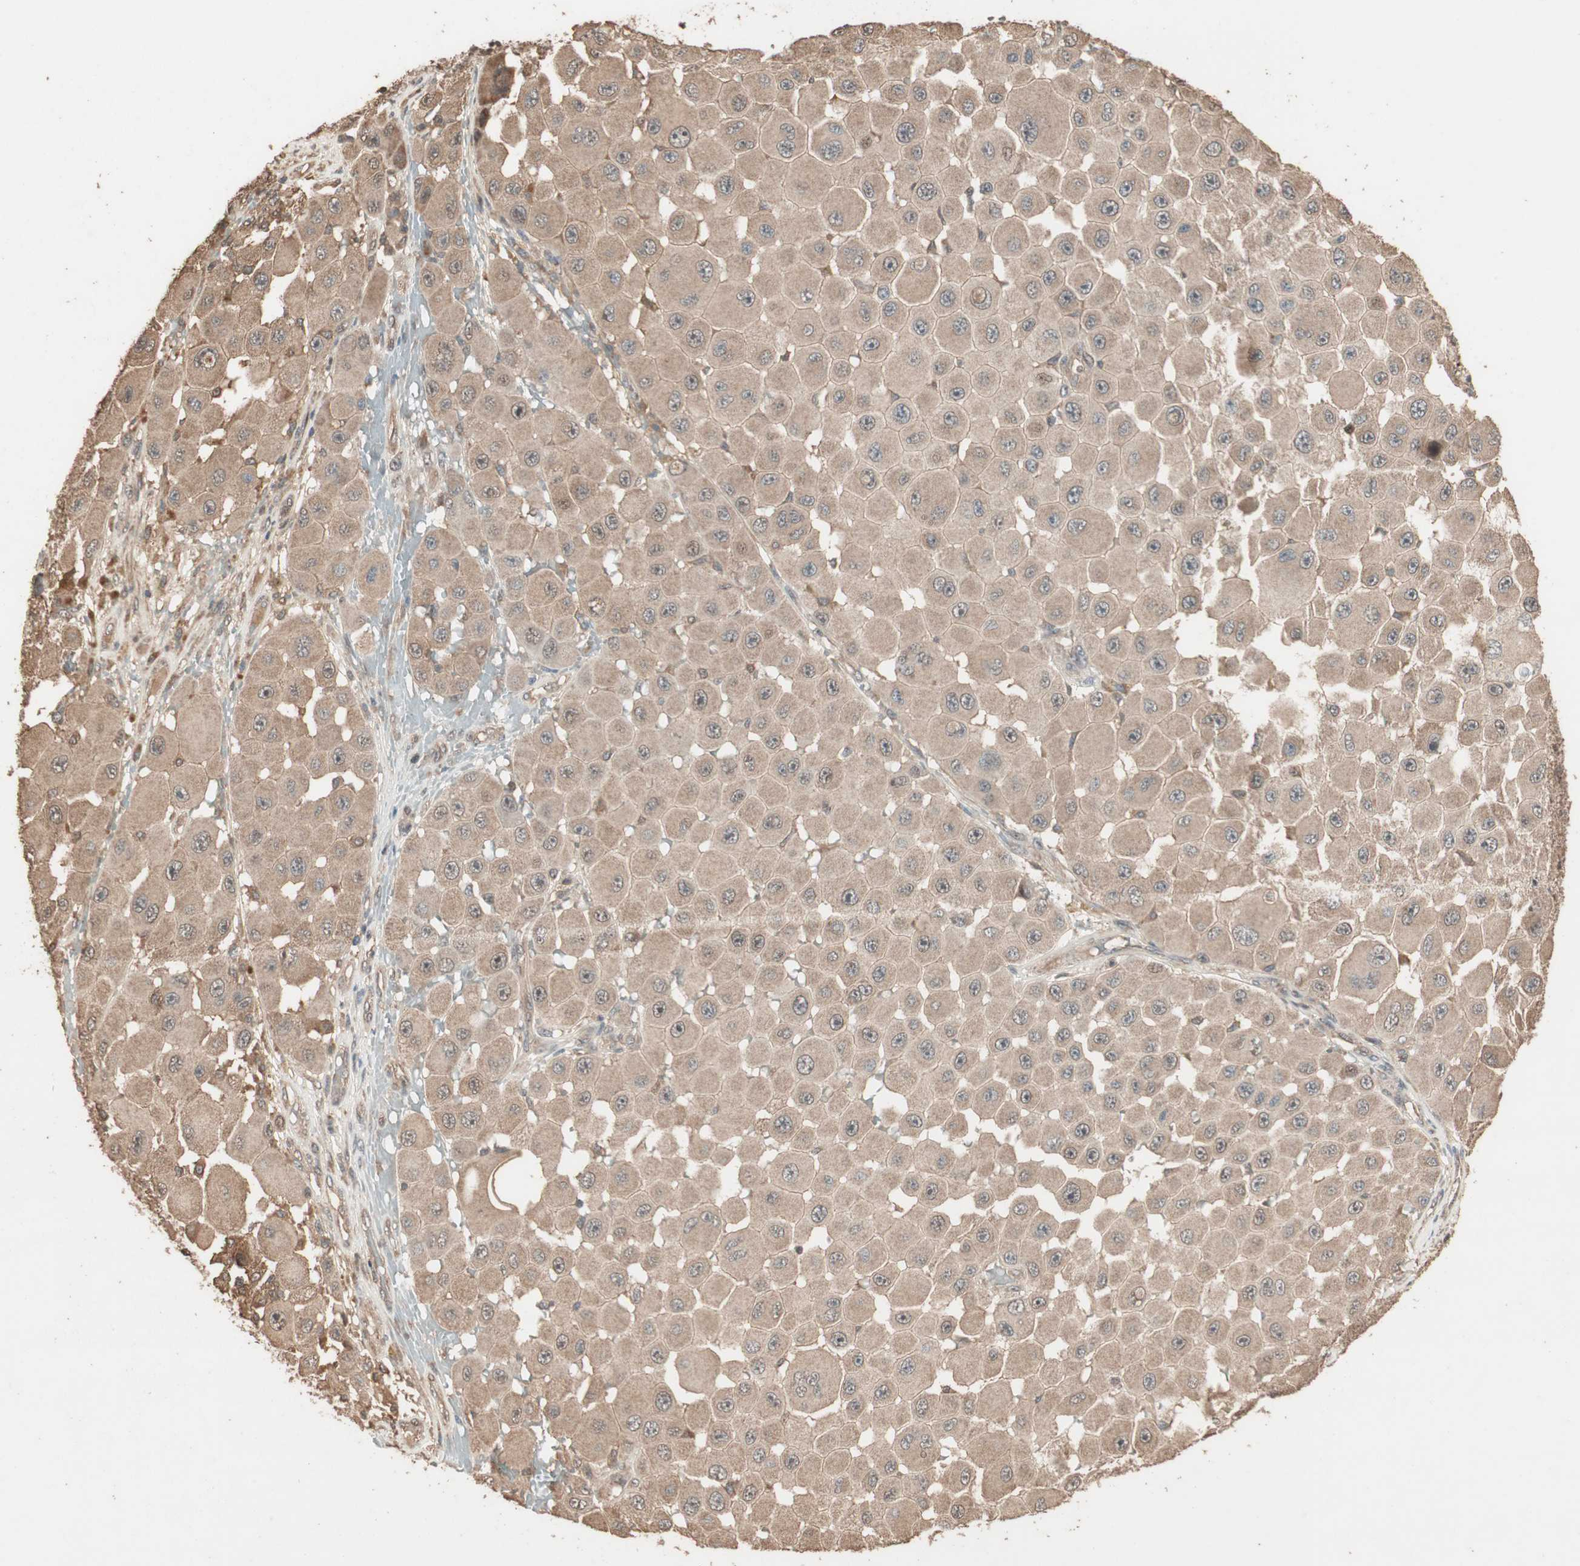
{"staining": {"intensity": "moderate", "quantity": ">75%", "location": "cytoplasmic/membranous,nuclear"}, "tissue": "melanoma", "cell_type": "Tumor cells", "image_type": "cancer", "snomed": [{"axis": "morphology", "description": "Malignant melanoma, NOS"}, {"axis": "topography", "description": "Skin"}], "caption": "Immunohistochemistry image of human malignant melanoma stained for a protein (brown), which exhibits medium levels of moderate cytoplasmic/membranous and nuclear expression in about >75% of tumor cells.", "gene": "USP20", "patient": {"sex": "female", "age": 81}}